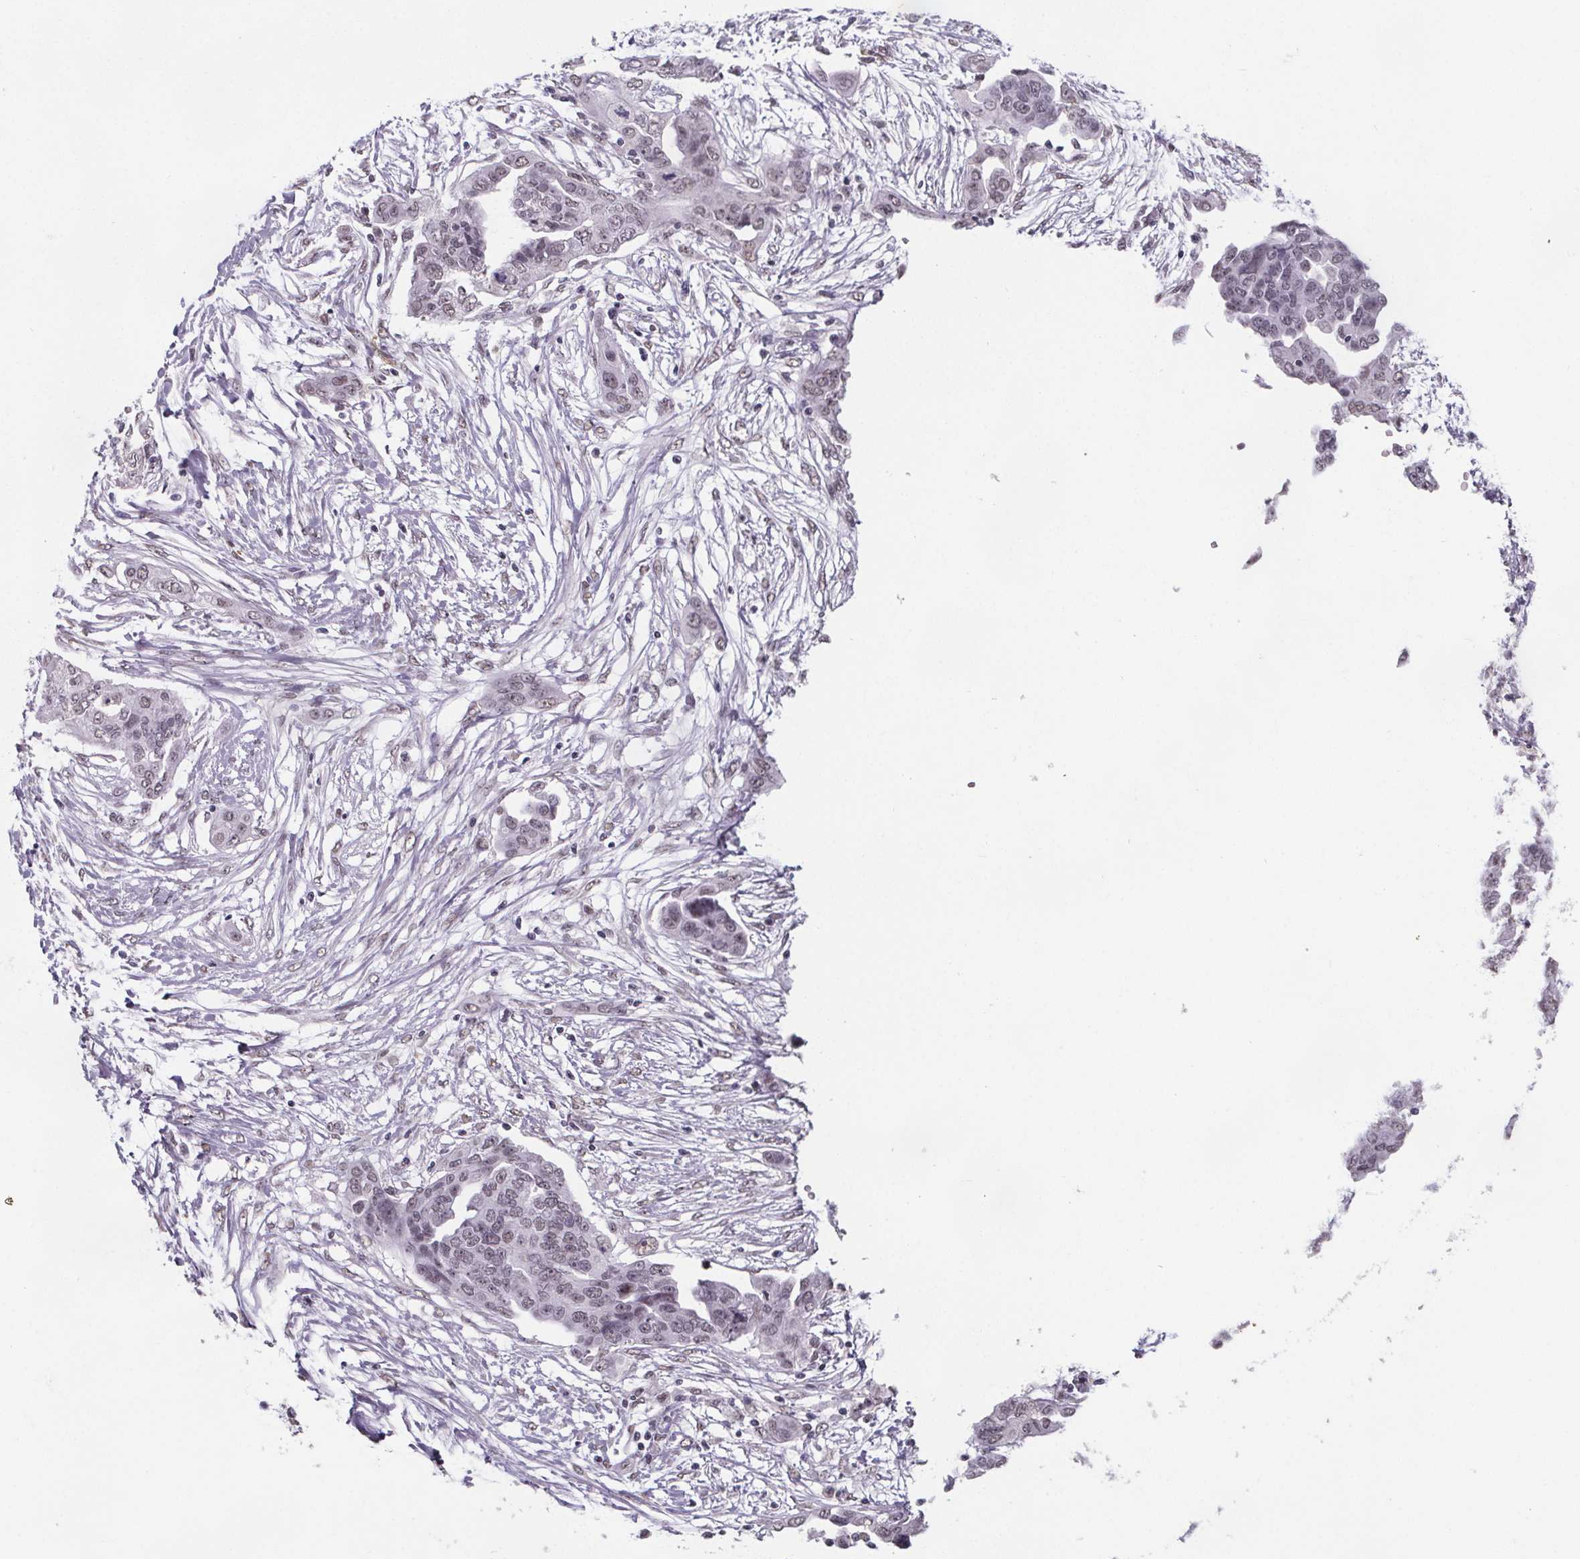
{"staining": {"intensity": "weak", "quantity": "25%-75%", "location": "nuclear"}, "tissue": "ovarian cancer", "cell_type": "Tumor cells", "image_type": "cancer", "snomed": [{"axis": "morphology", "description": "Cystadenocarcinoma, serous, NOS"}, {"axis": "topography", "description": "Ovary"}], "caption": "Protein expression analysis of ovarian serous cystadenocarcinoma displays weak nuclear staining in about 25%-75% of tumor cells.", "gene": "ZNF572", "patient": {"sex": "female", "age": 59}}